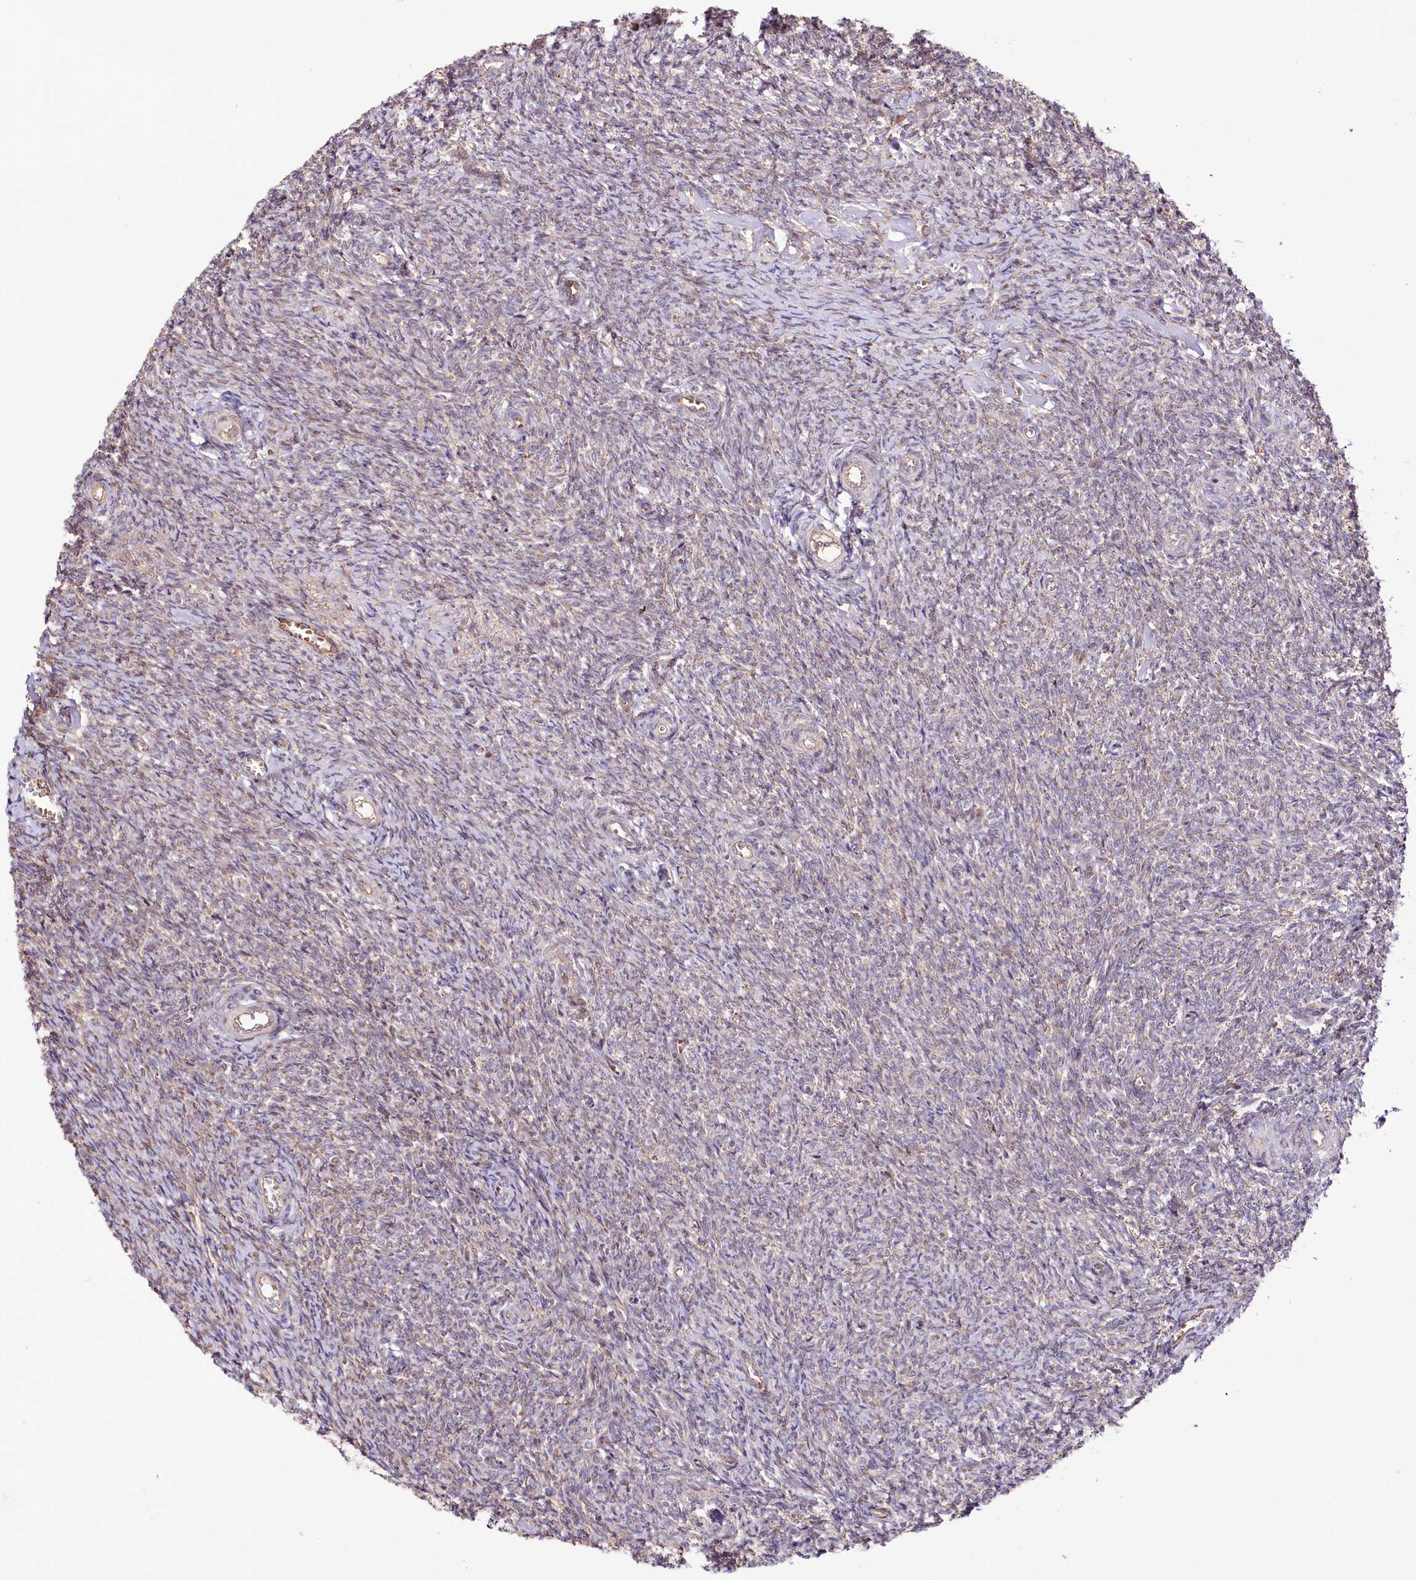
{"staining": {"intensity": "weak", "quantity": "25%-75%", "location": "cytoplasmic/membranous,nuclear"}, "tissue": "ovary", "cell_type": "Ovarian stroma cells", "image_type": "normal", "snomed": [{"axis": "morphology", "description": "Normal tissue, NOS"}, {"axis": "topography", "description": "Ovary"}], "caption": "A high-resolution histopathology image shows immunohistochemistry (IHC) staining of unremarkable ovary, which shows weak cytoplasmic/membranous,nuclear staining in about 25%-75% of ovarian stroma cells.", "gene": "CUTC", "patient": {"sex": "female", "age": 44}}